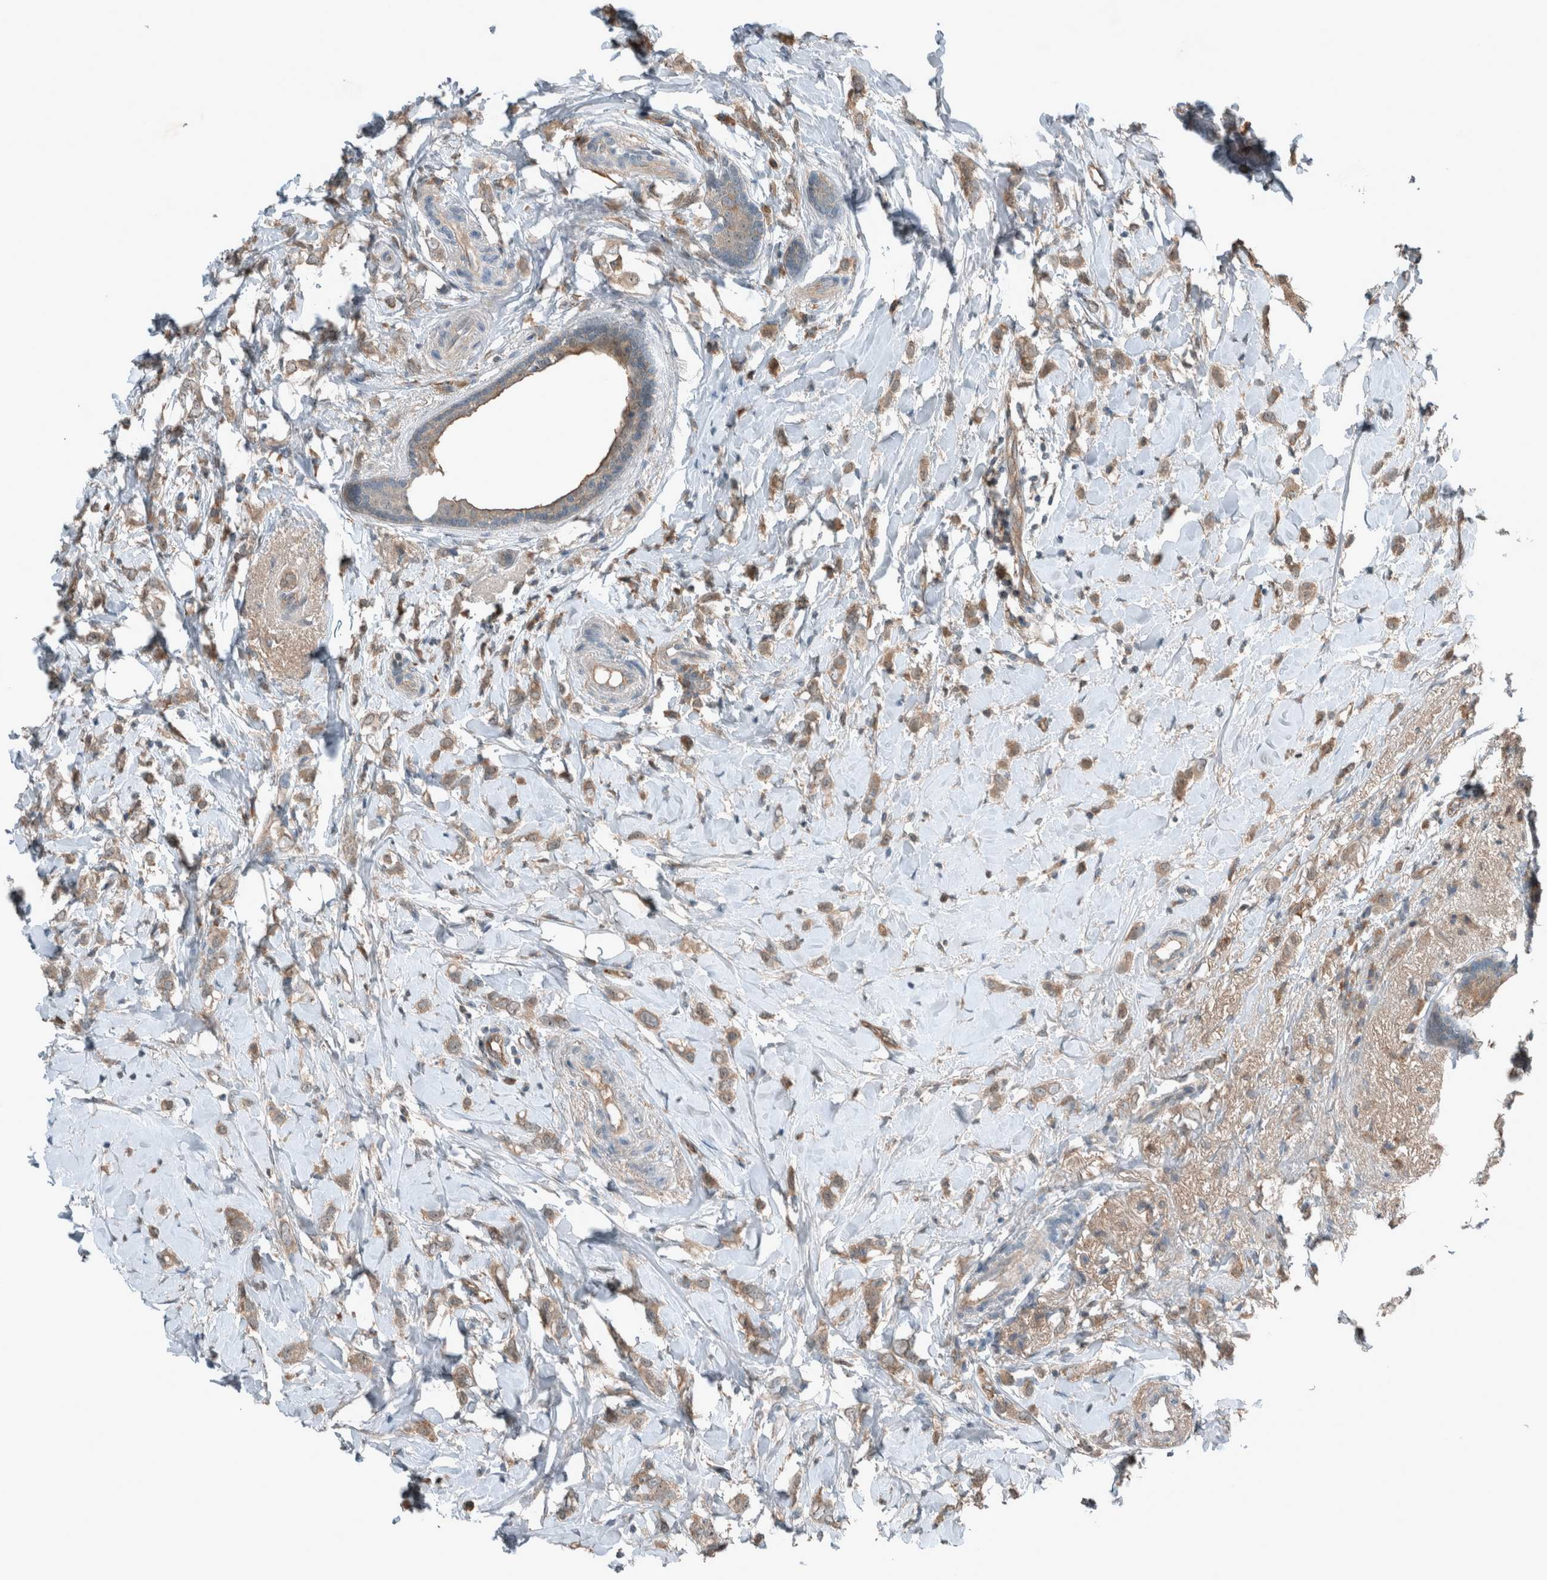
{"staining": {"intensity": "weak", "quantity": ">75%", "location": "cytoplasmic/membranous"}, "tissue": "breast cancer", "cell_type": "Tumor cells", "image_type": "cancer", "snomed": [{"axis": "morphology", "description": "Normal tissue, NOS"}, {"axis": "morphology", "description": "Lobular carcinoma"}, {"axis": "topography", "description": "Breast"}], "caption": "IHC (DAB) staining of human breast cancer exhibits weak cytoplasmic/membranous protein staining in approximately >75% of tumor cells.", "gene": "RALGDS", "patient": {"sex": "female", "age": 47}}